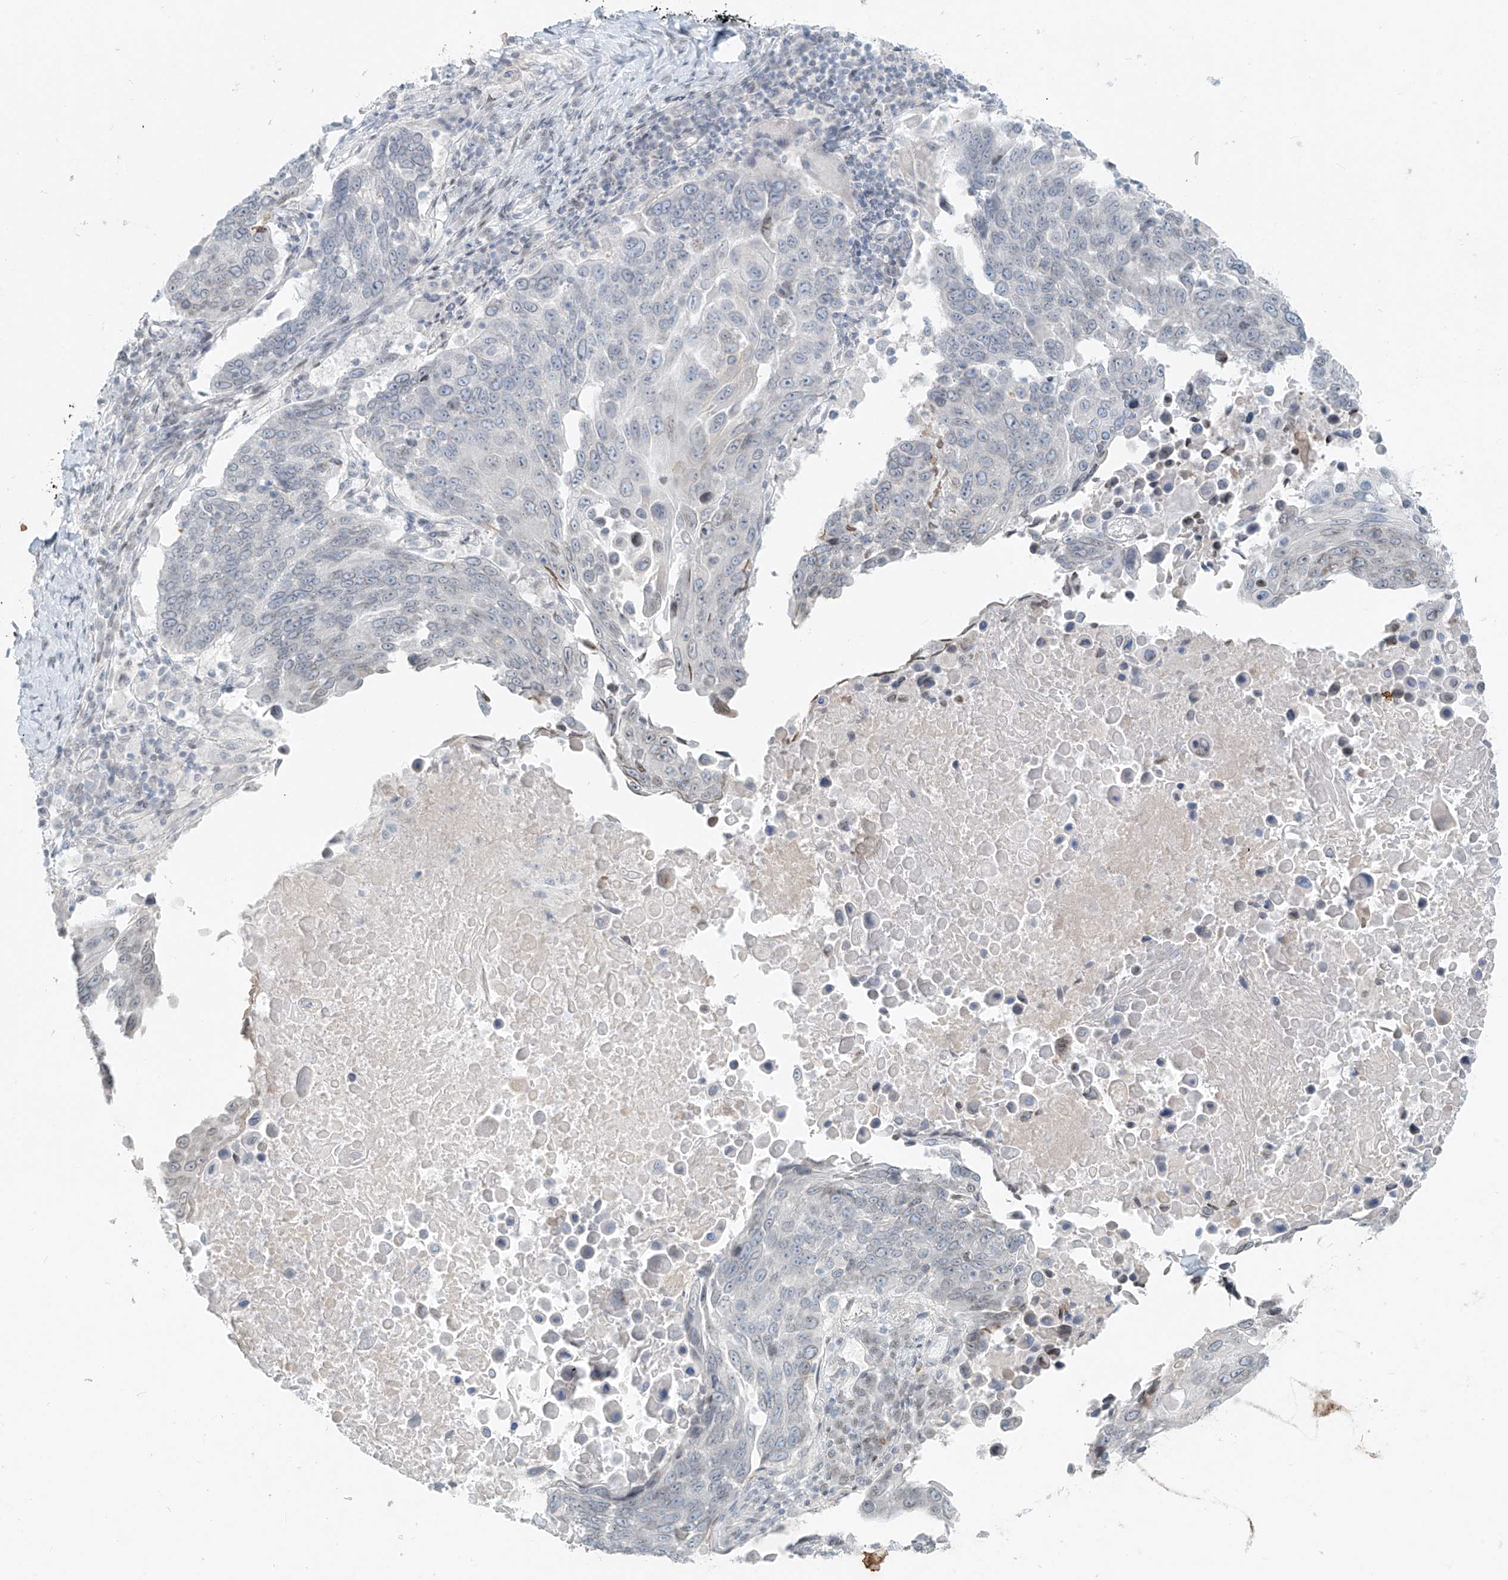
{"staining": {"intensity": "negative", "quantity": "none", "location": "none"}, "tissue": "lung cancer", "cell_type": "Tumor cells", "image_type": "cancer", "snomed": [{"axis": "morphology", "description": "Squamous cell carcinoma, NOS"}, {"axis": "topography", "description": "Lung"}], "caption": "An immunohistochemistry image of lung squamous cell carcinoma is shown. There is no staining in tumor cells of lung squamous cell carcinoma.", "gene": "OSBPL7", "patient": {"sex": "male", "age": 66}}